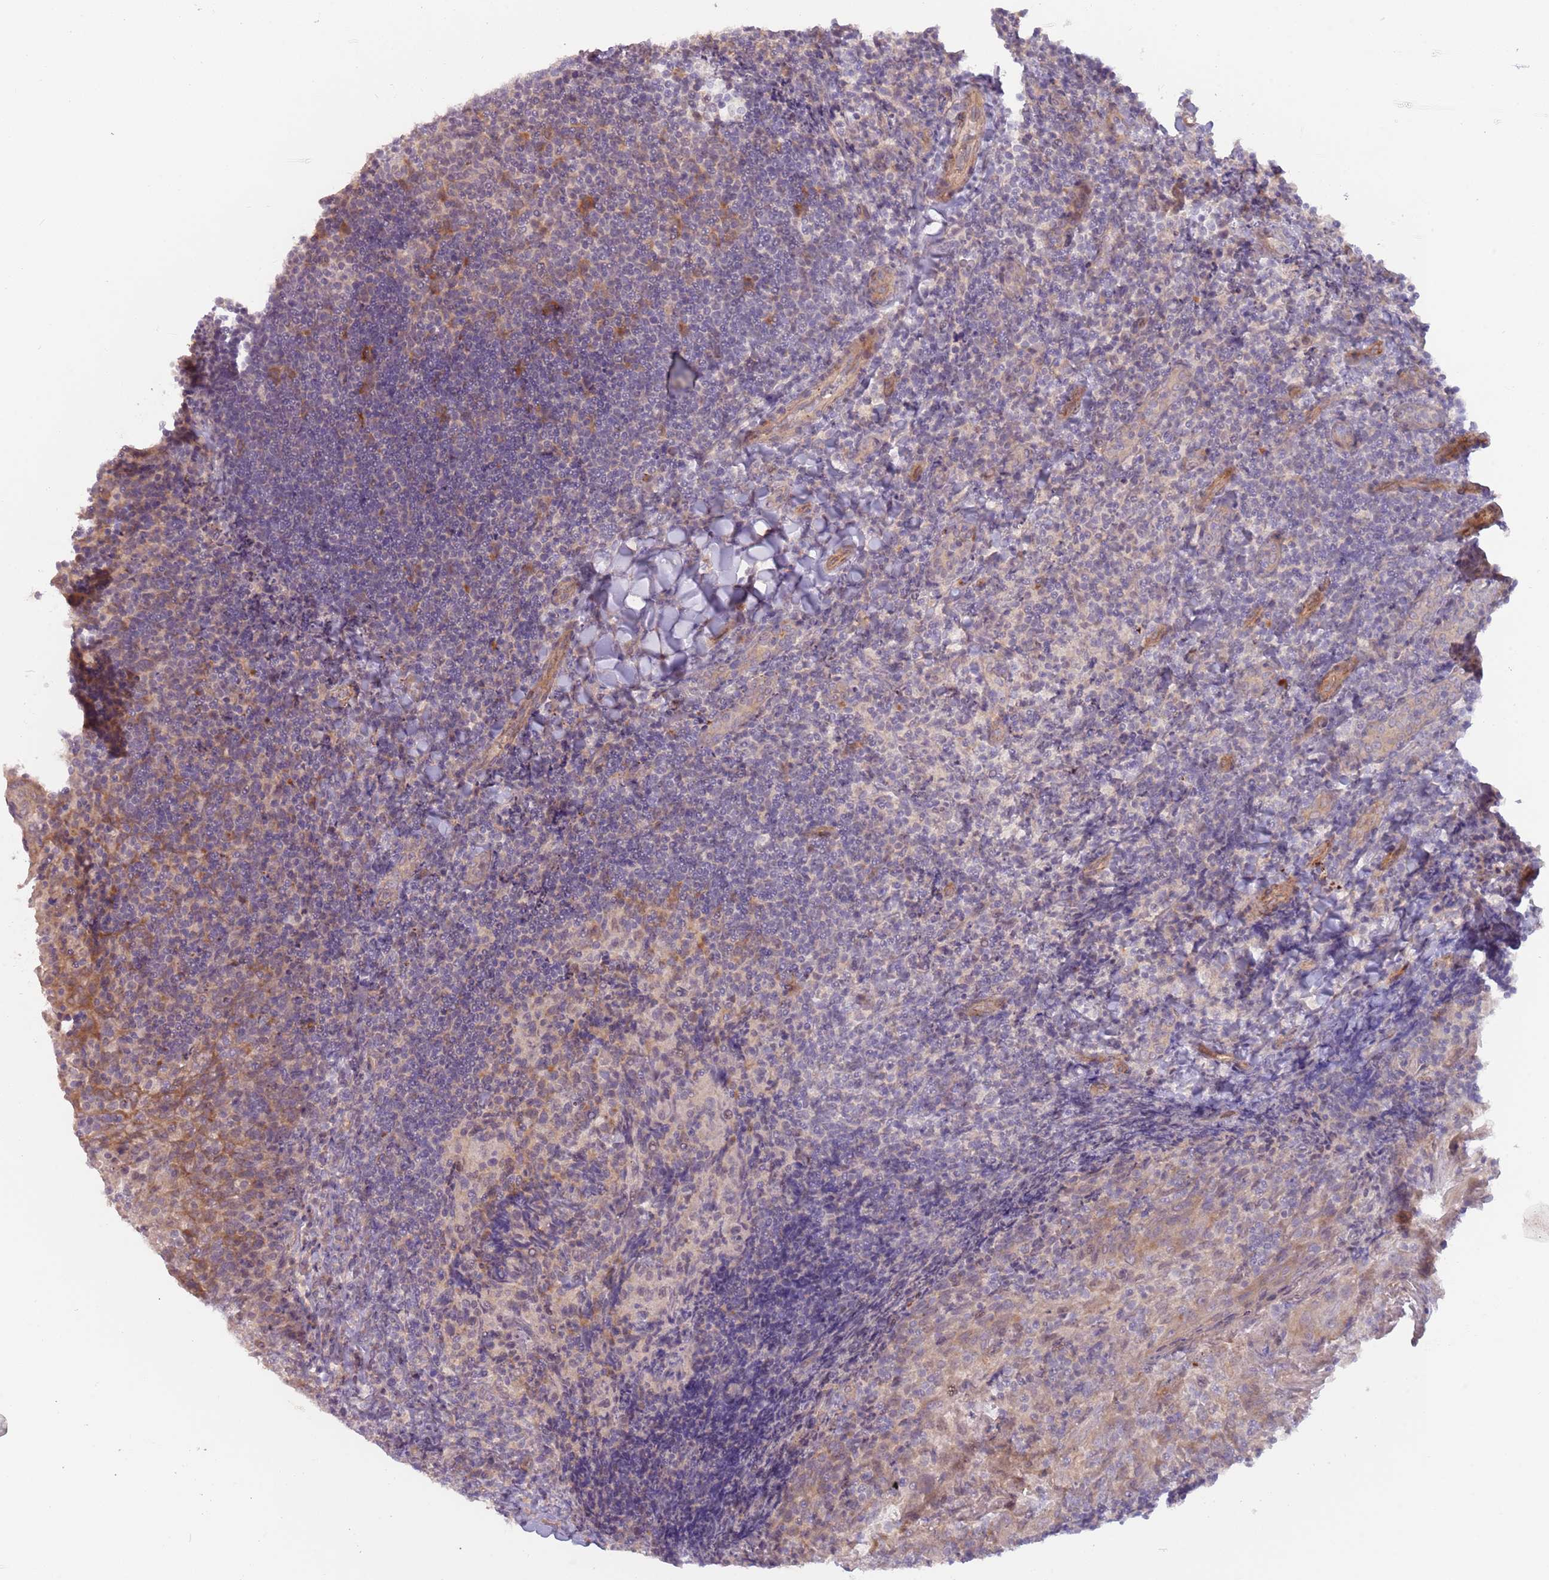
{"staining": {"intensity": "moderate", "quantity": "<25%", "location": "cytoplasmic/membranous"}, "tissue": "tonsil", "cell_type": "Germinal center cells", "image_type": "normal", "snomed": [{"axis": "morphology", "description": "Normal tissue, NOS"}, {"axis": "topography", "description": "Tonsil"}], "caption": "Immunohistochemistry (IHC) micrograph of unremarkable tonsil stained for a protein (brown), which displays low levels of moderate cytoplasmic/membranous staining in approximately <25% of germinal center cells.", "gene": "LDHD", "patient": {"sex": "female", "age": 10}}